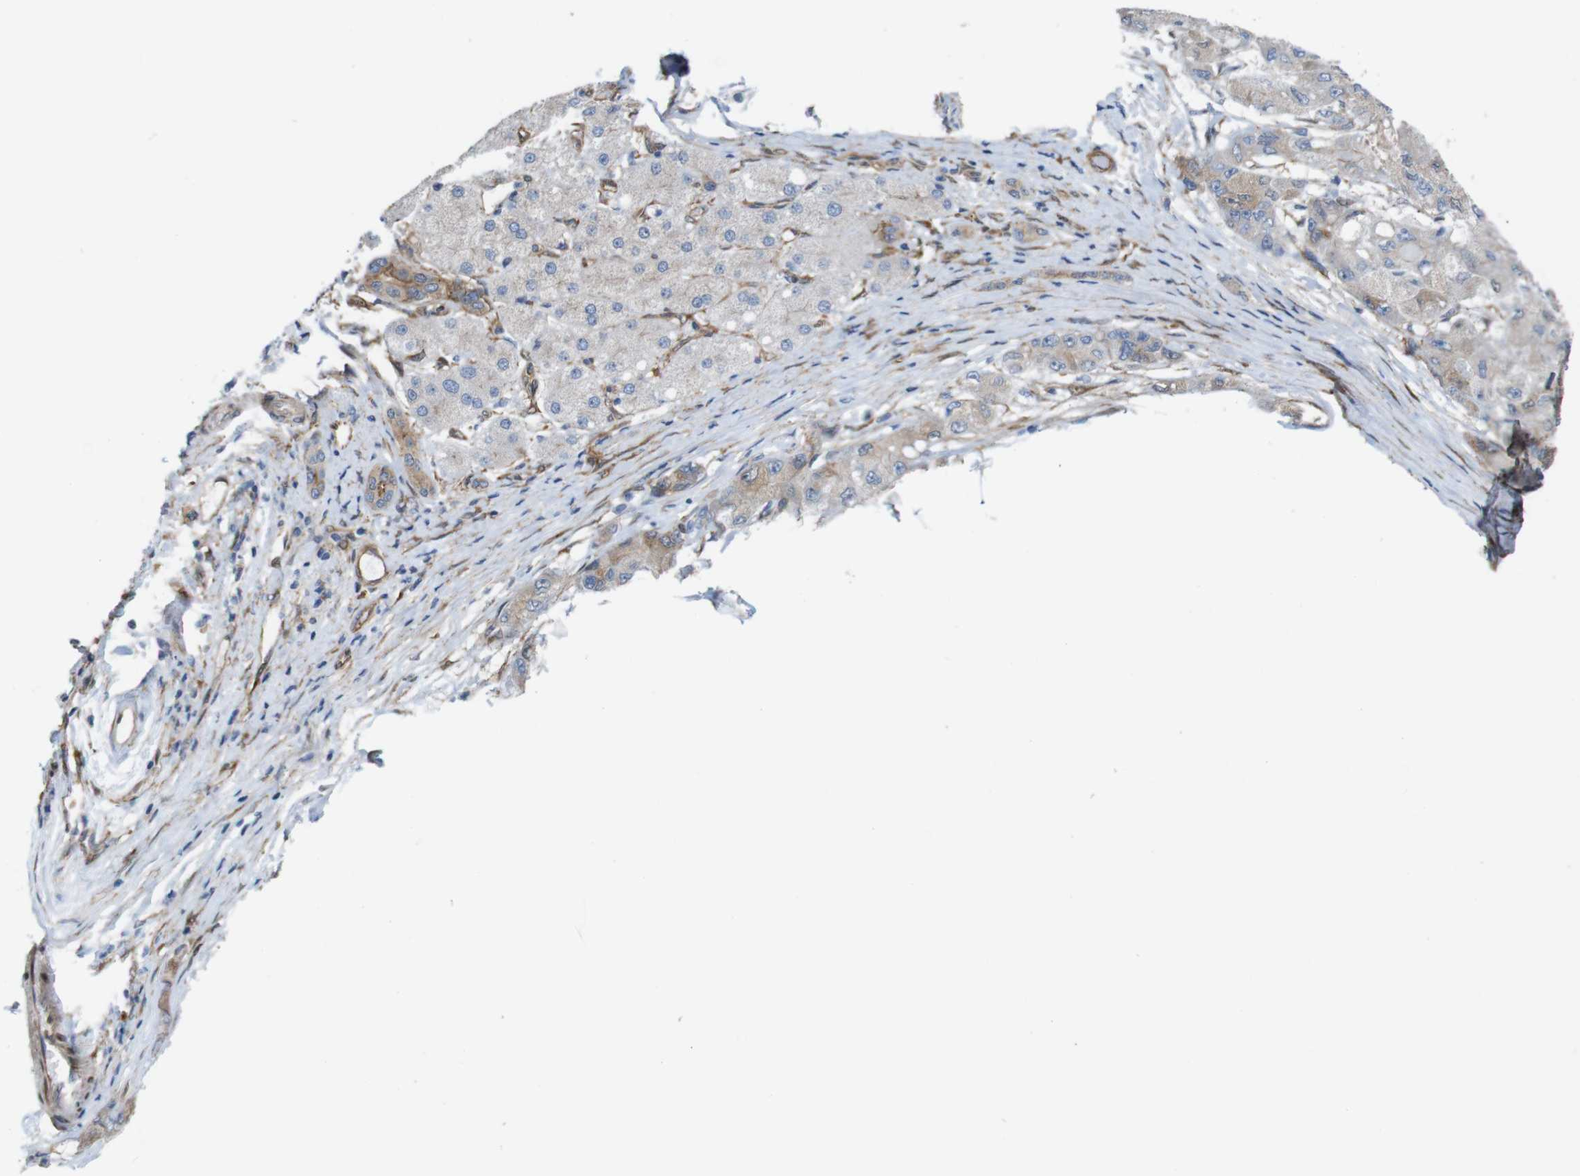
{"staining": {"intensity": "weak", "quantity": "<25%", "location": "cytoplasmic/membranous"}, "tissue": "liver cancer", "cell_type": "Tumor cells", "image_type": "cancer", "snomed": [{"axis": "morphology", "description": "Carcinoma, Hepatocellular, NOS"}, {"axis": "topography", "description": "Liver"}], "caption": "This is an immunohistochemistry (IHC) micrograph of human liver cancer. There is no expression in tumor cells.", "gene": "PTGER4", "patient": {"sex": "male", "age": 80}}